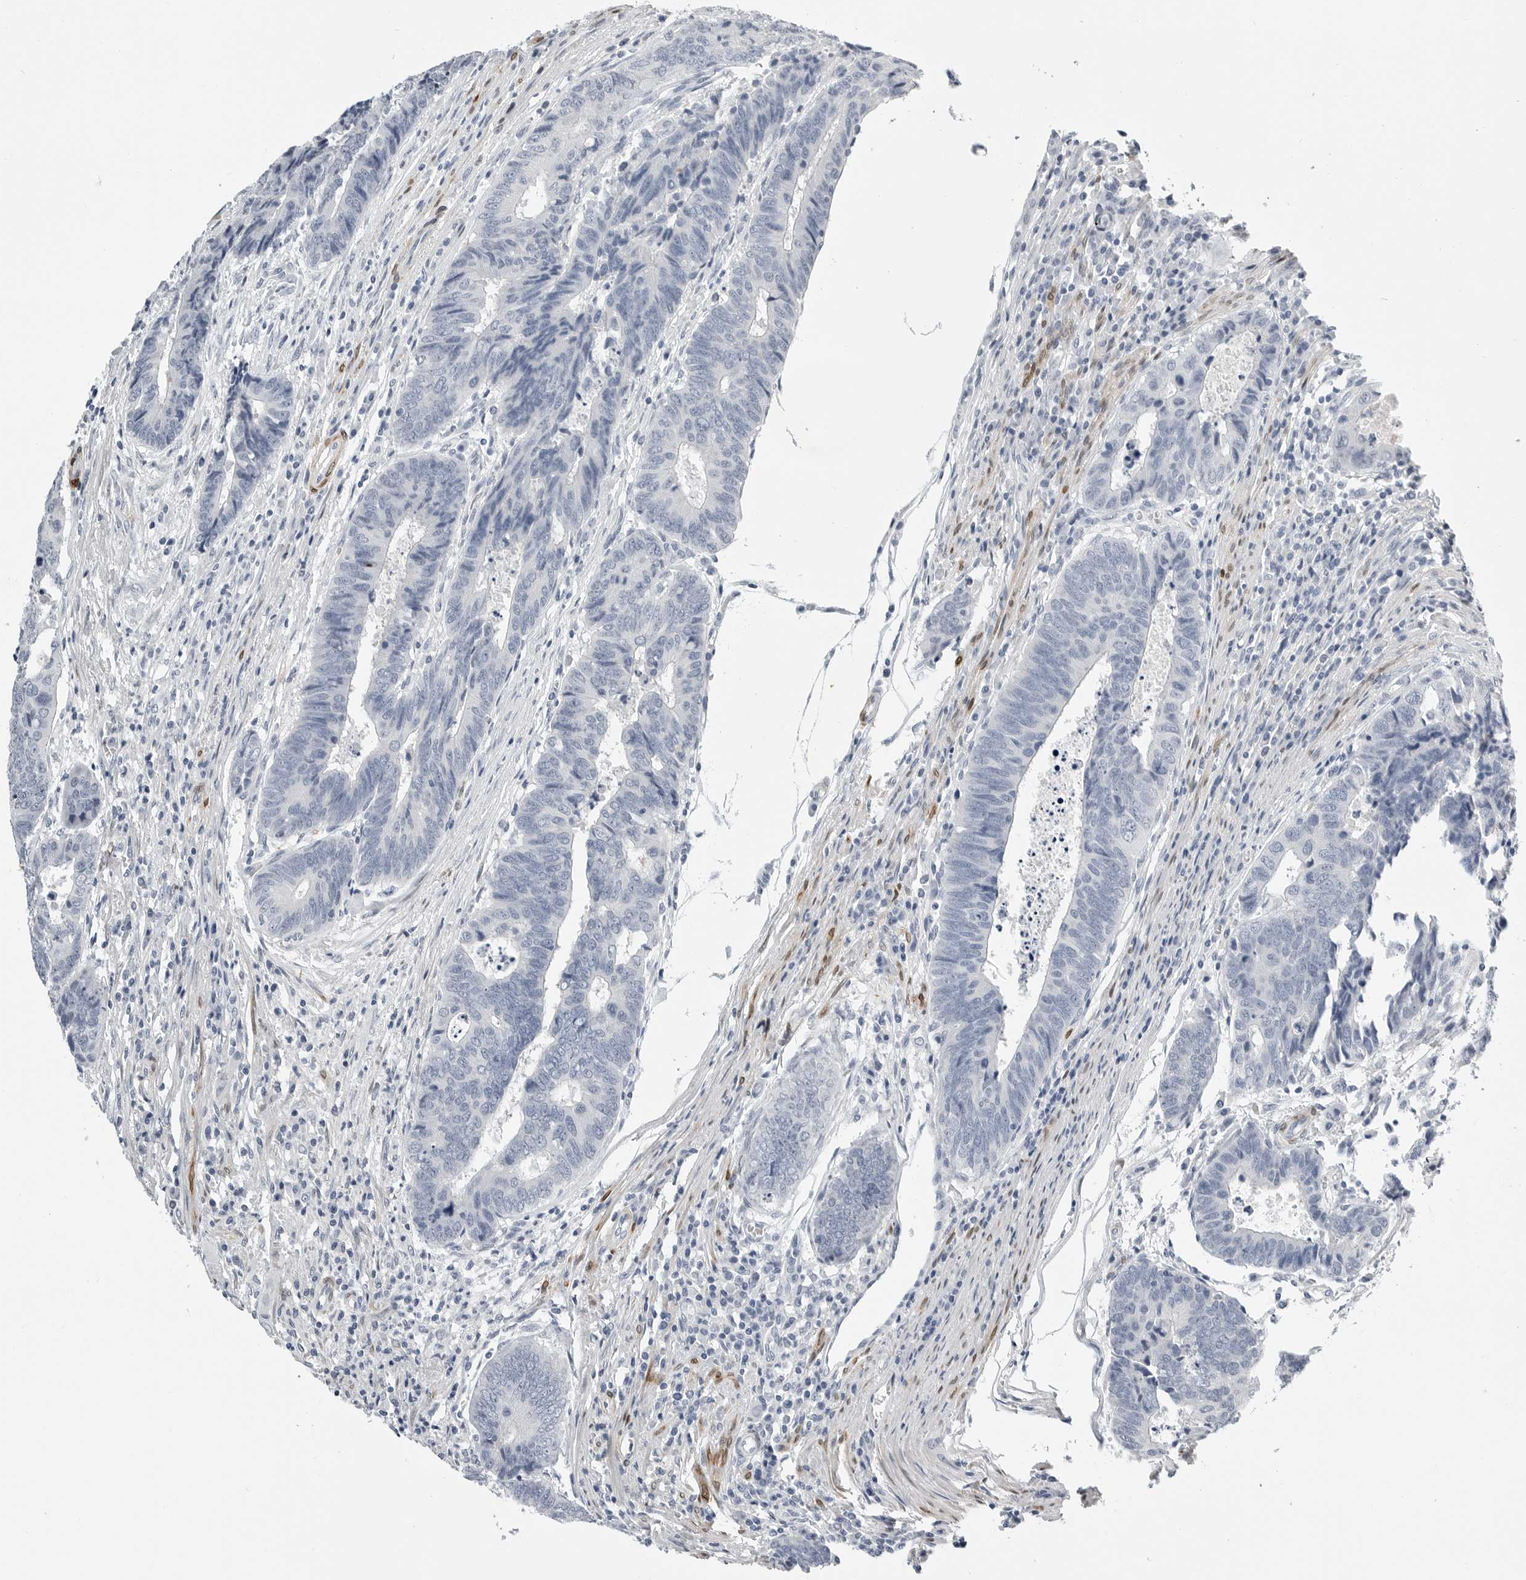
{"staining": {"intensity": "negative", "quantity": "none", "location": "none"}, "tissue": "colorectal cancer", "cell_type": "Tumor cells", "image_type": "cancer", "snomed": [{"axis": "morphology", "description": "Adenocarcinoma, NOS"}, {"axis": "topography", "description": "Rectum"}], "caption": "Immunohistochemistry (IHC) micrograph of colorectal cancer (adenocarcinoma) stained for a protein (brown), which displays no positivity in tumor cells.", "gene": "PLN", "patient": {"sex": "male", "age": 84}}